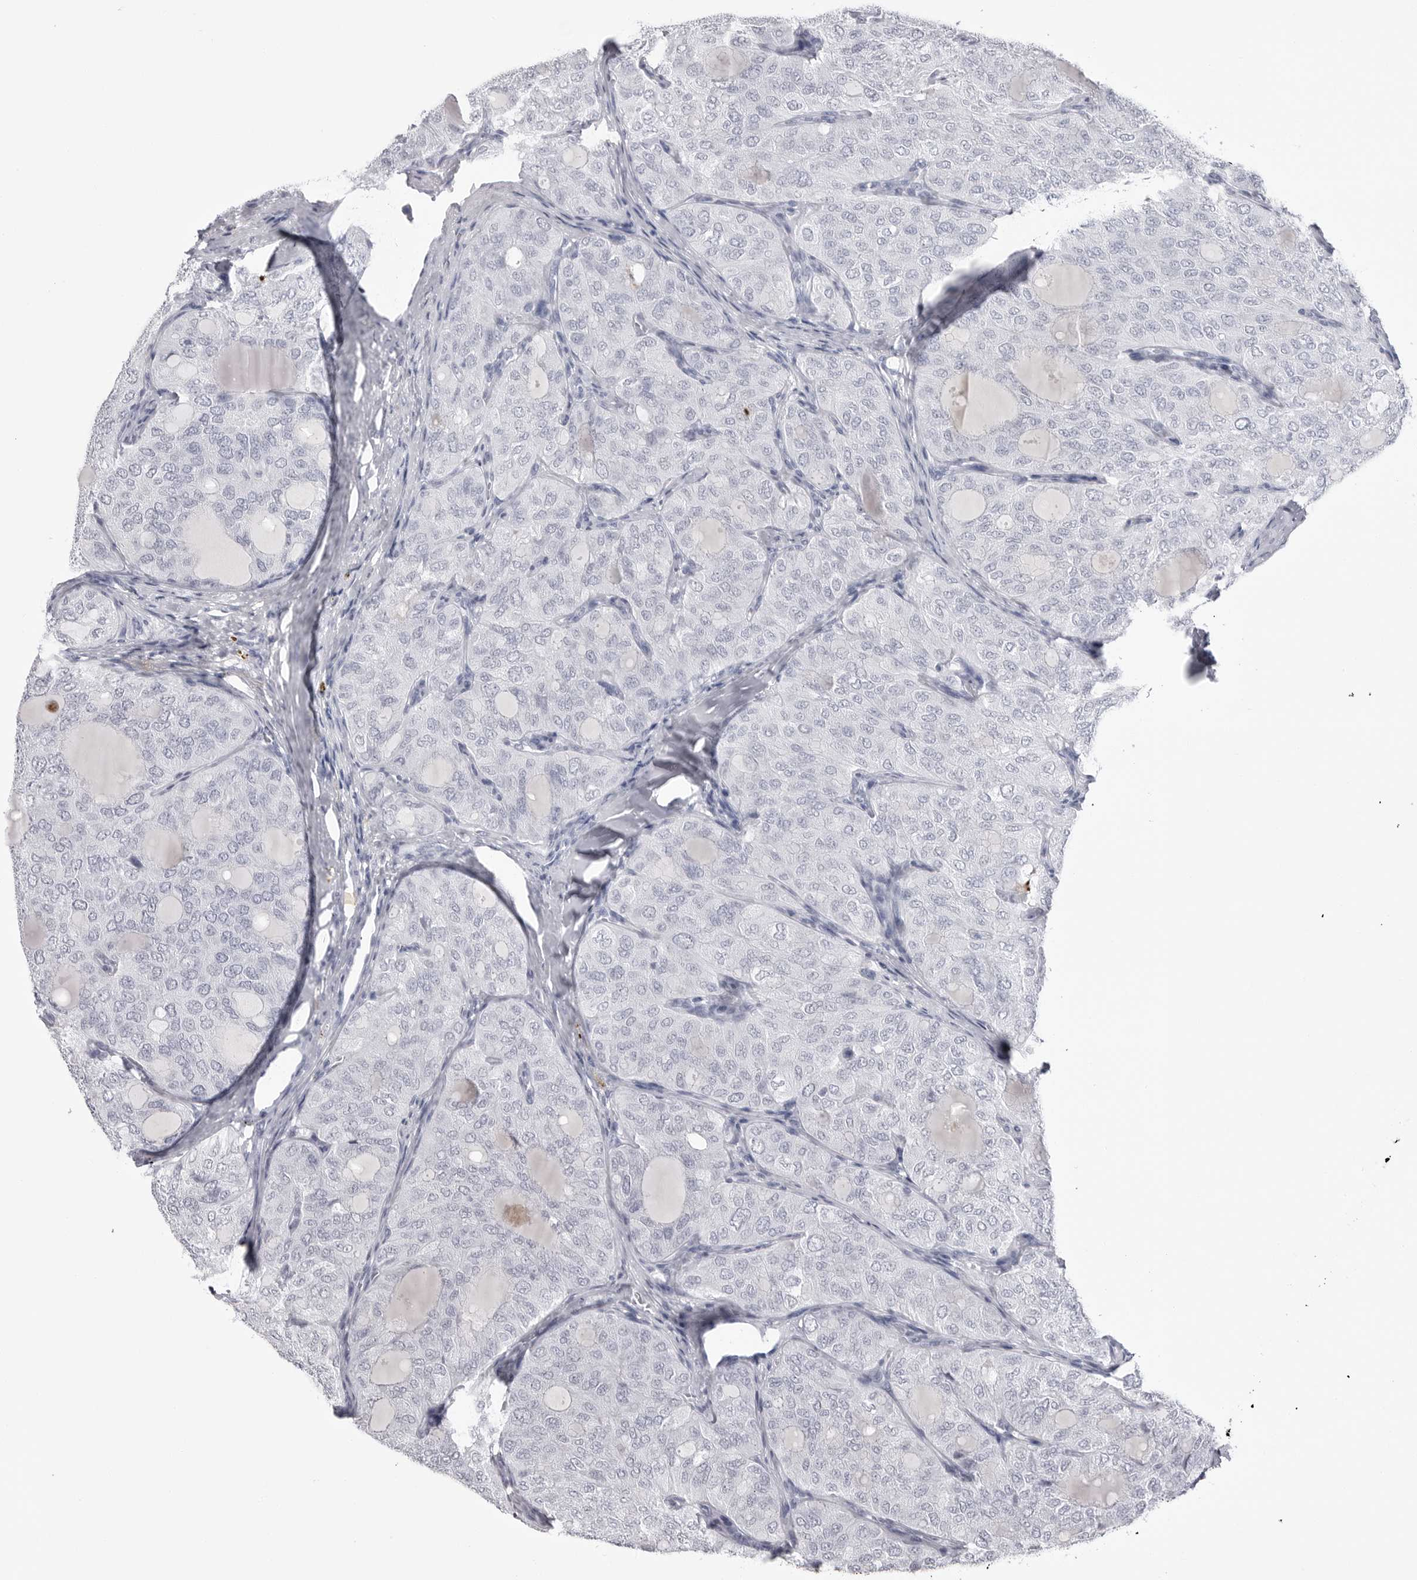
{"staining": {"intensity": "negative", "quantity": "none", "location": "none"}, "tissue": "thyroid cancer", "cell_type": "Tumor cells", "image_type": "cancer", "snomed": [{"axis": "morphology", "description": "Follicular adenoma carcinoma, NOS"}, {"axis": "topography", "description": "Thyroid gland"}], "caption": "Follicular adenoma carcinoma (thyroid) stained for a protein using immunohistochemistry exhibits no positivity tumor cells.", "gene": "COL26A1", "patient": {"sex": "male", "age": 75}}